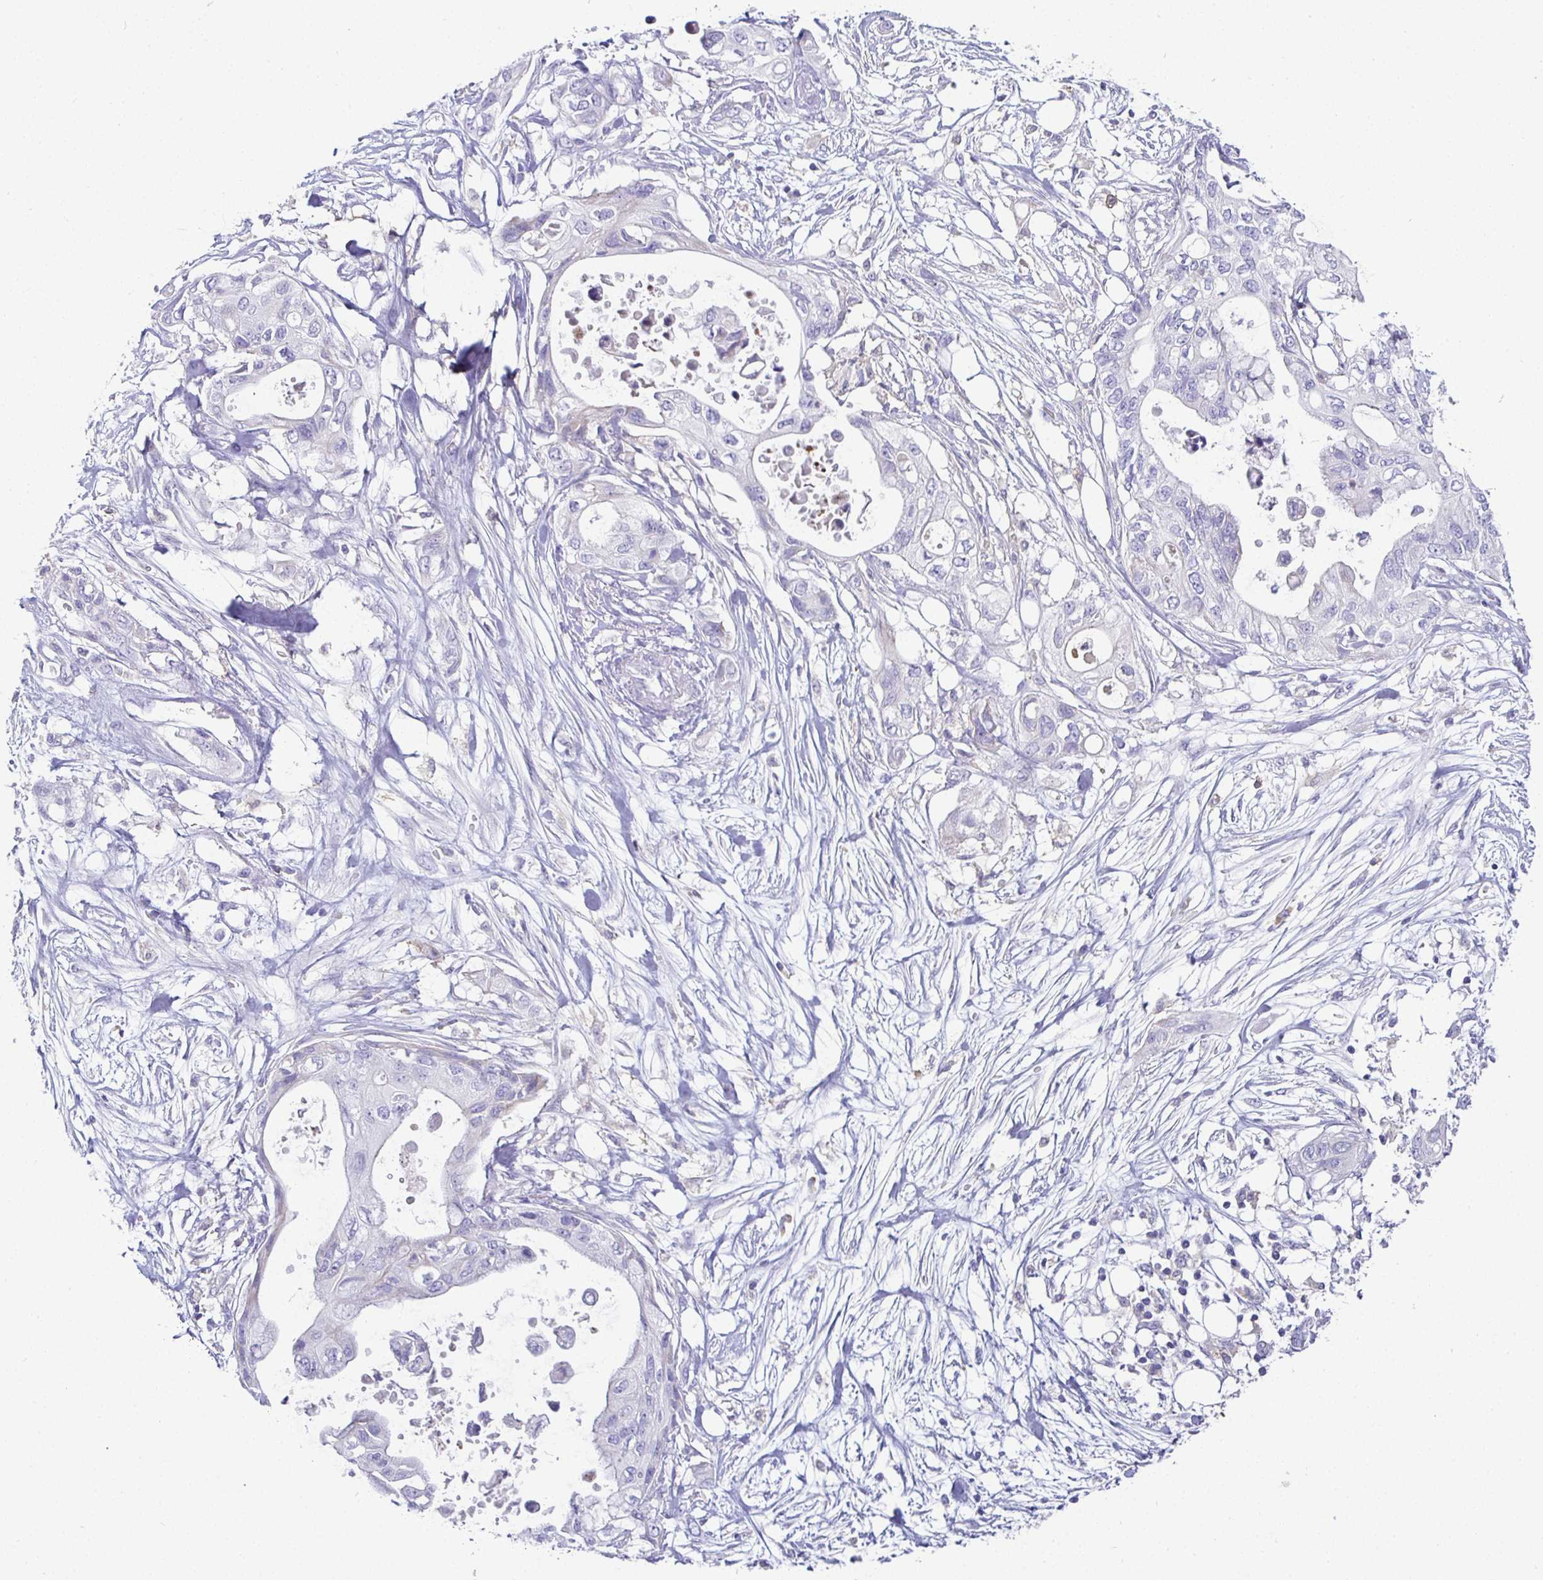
{"staining": {"intensity": "negative", "quantity": "none", "location": "none"}, "tissue": "pancreatic cancer", "cell_type": "Tumor cells", "image_type": "cancer", "snomed": [{"axis": "morphology", "description": "Adenocarcinoma, NOS"}, {"axis": "topography", "description": "Pancreas"}], "caption": "Protein analysis of adenocarcinoma (pancreatic) demonstrates no significant positivity in tumor cells.", "gene": "SIRPA", "patient": {"sex": "female", "age": 63}}